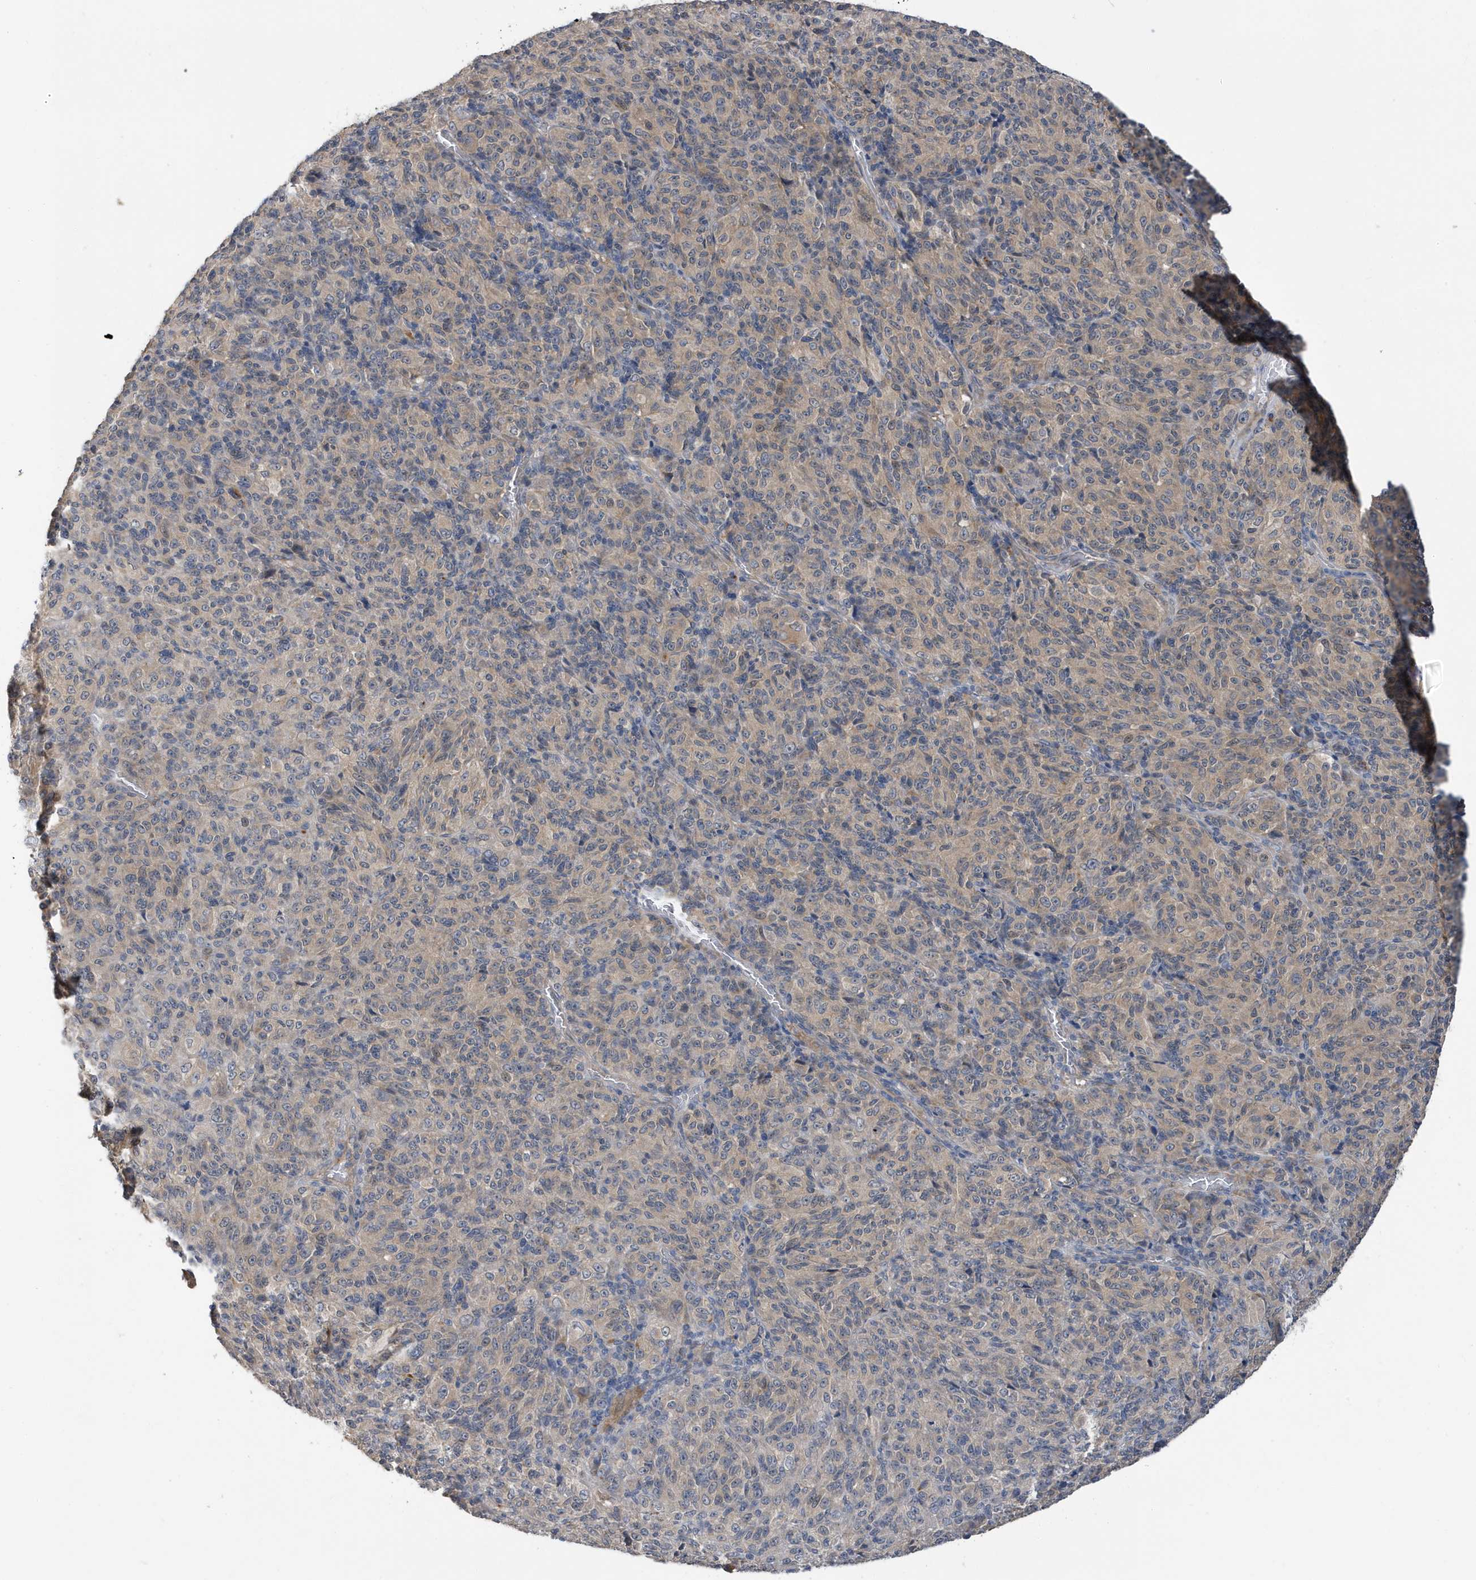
{"staining": {"intensity": "negative", "quantity": "none", "location": "none"}, "tissue": "melanoma", "cell_type": "Tumor cells", "image_type": "cancer", "snomed": [{"axis": "morphology", "description": "Malignant melanoma, Metastatic site"}, {"axis": "topography", "description": "Brain"}], "caption": "Protein analysis of melanoma demonstrates no significant positivity in tumor cells. Nuclei are stained in blue.", "gene": "LAPTM4A", "patient": {"sex": "female", "age": 56}}